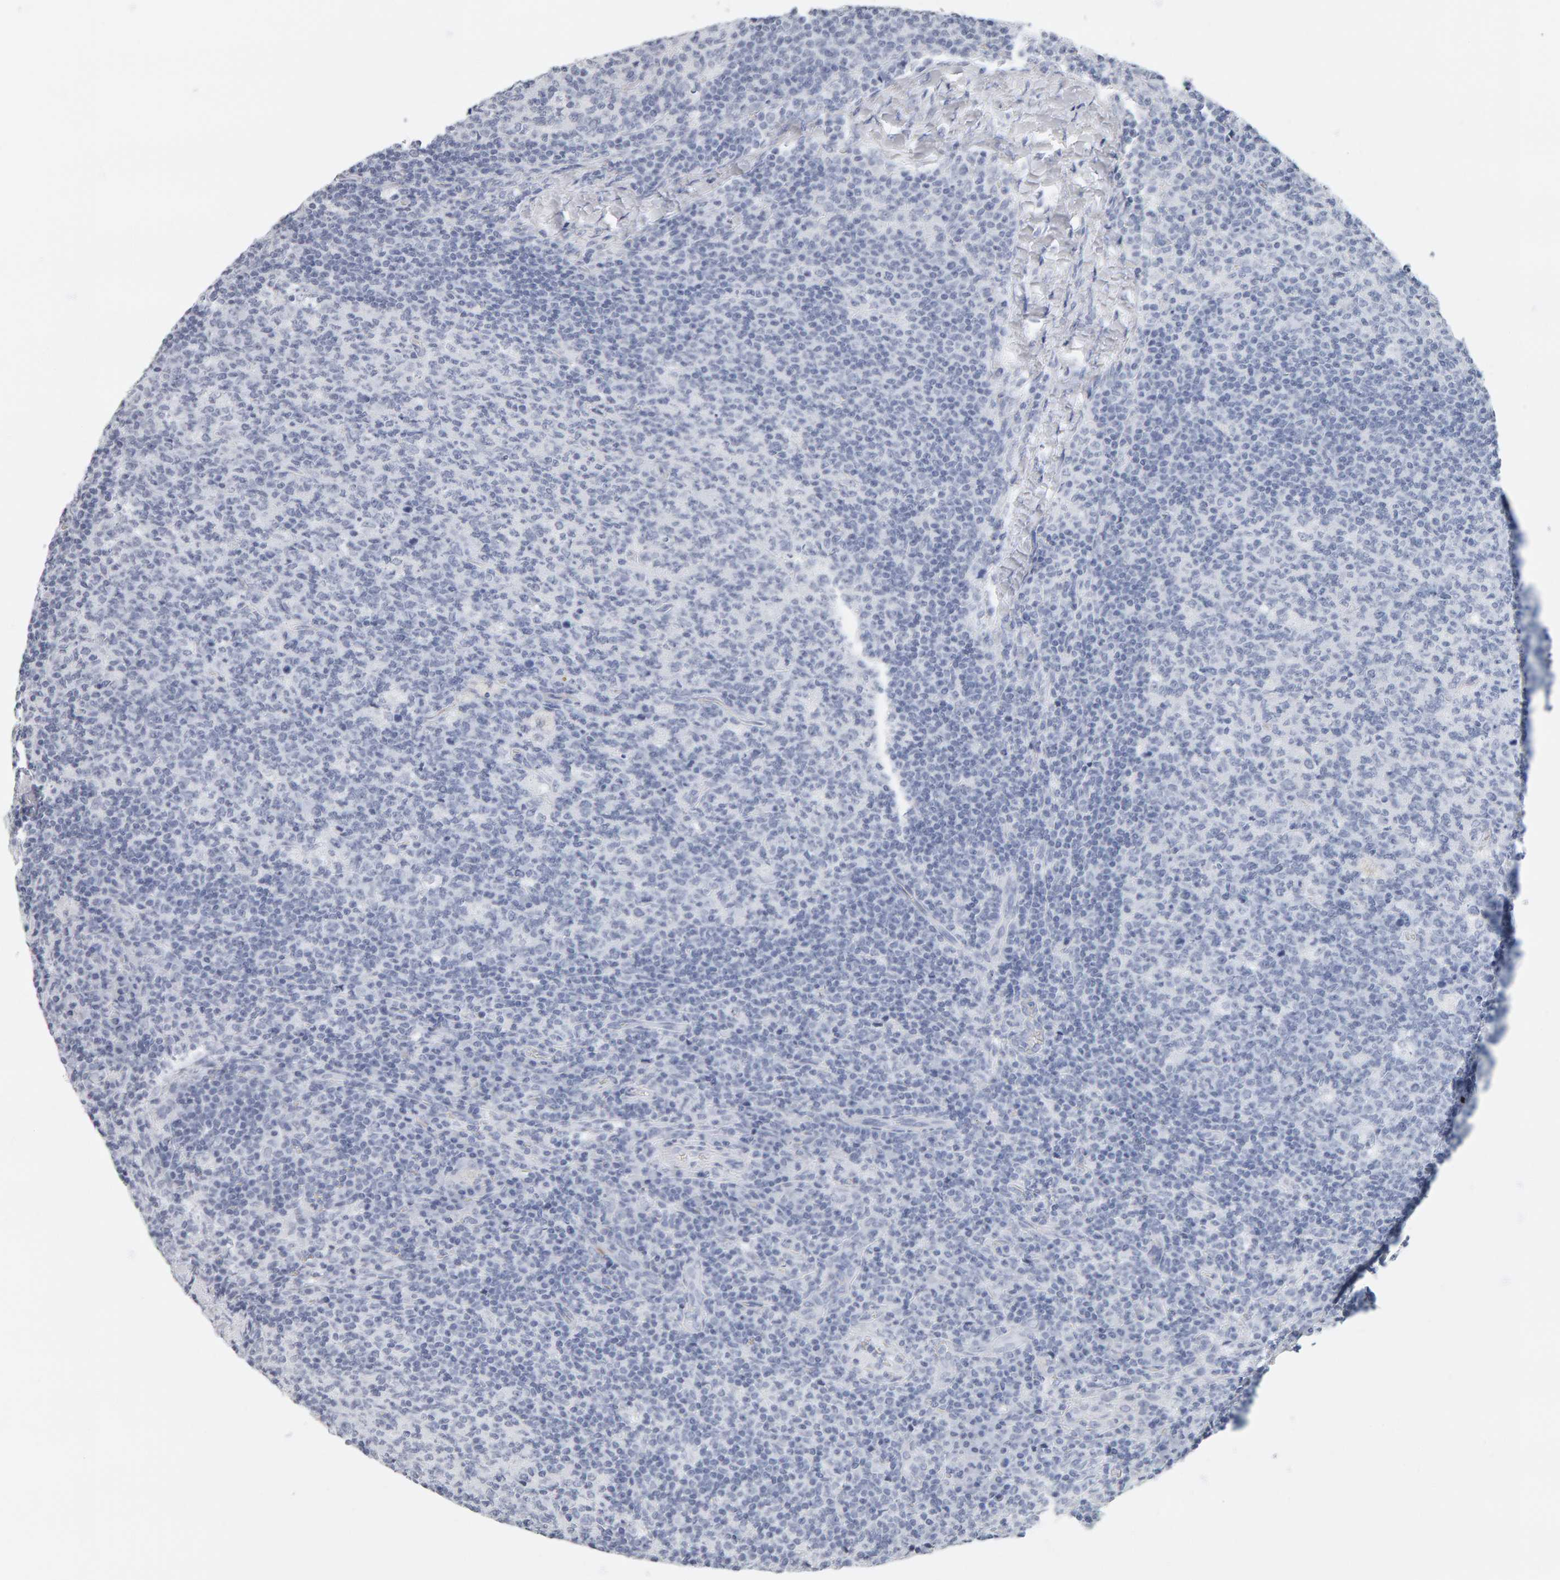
{"staining": {"intensity": "negative", "quantity": "none", "location": "none"}, "tissue": "lymph node", "cell_type": "Germinal center cells", "image_type": "normal", "snomed": [{"axis": "morphology", "description": "Normal tissue, NOS"}, {"axis": "morphology", "description": "Inflammation, NOS"}, {"axis": "topography", "description": "Lymph node"}], "caption": "Germinal center cells show no significant staining in normal lymph node. The staining is performed using DAB brown chromogen with nuclei counter-stained in using hematoxylin.", "gene": "SPACA3", "patient": {"sex": "male", "age": 55}}